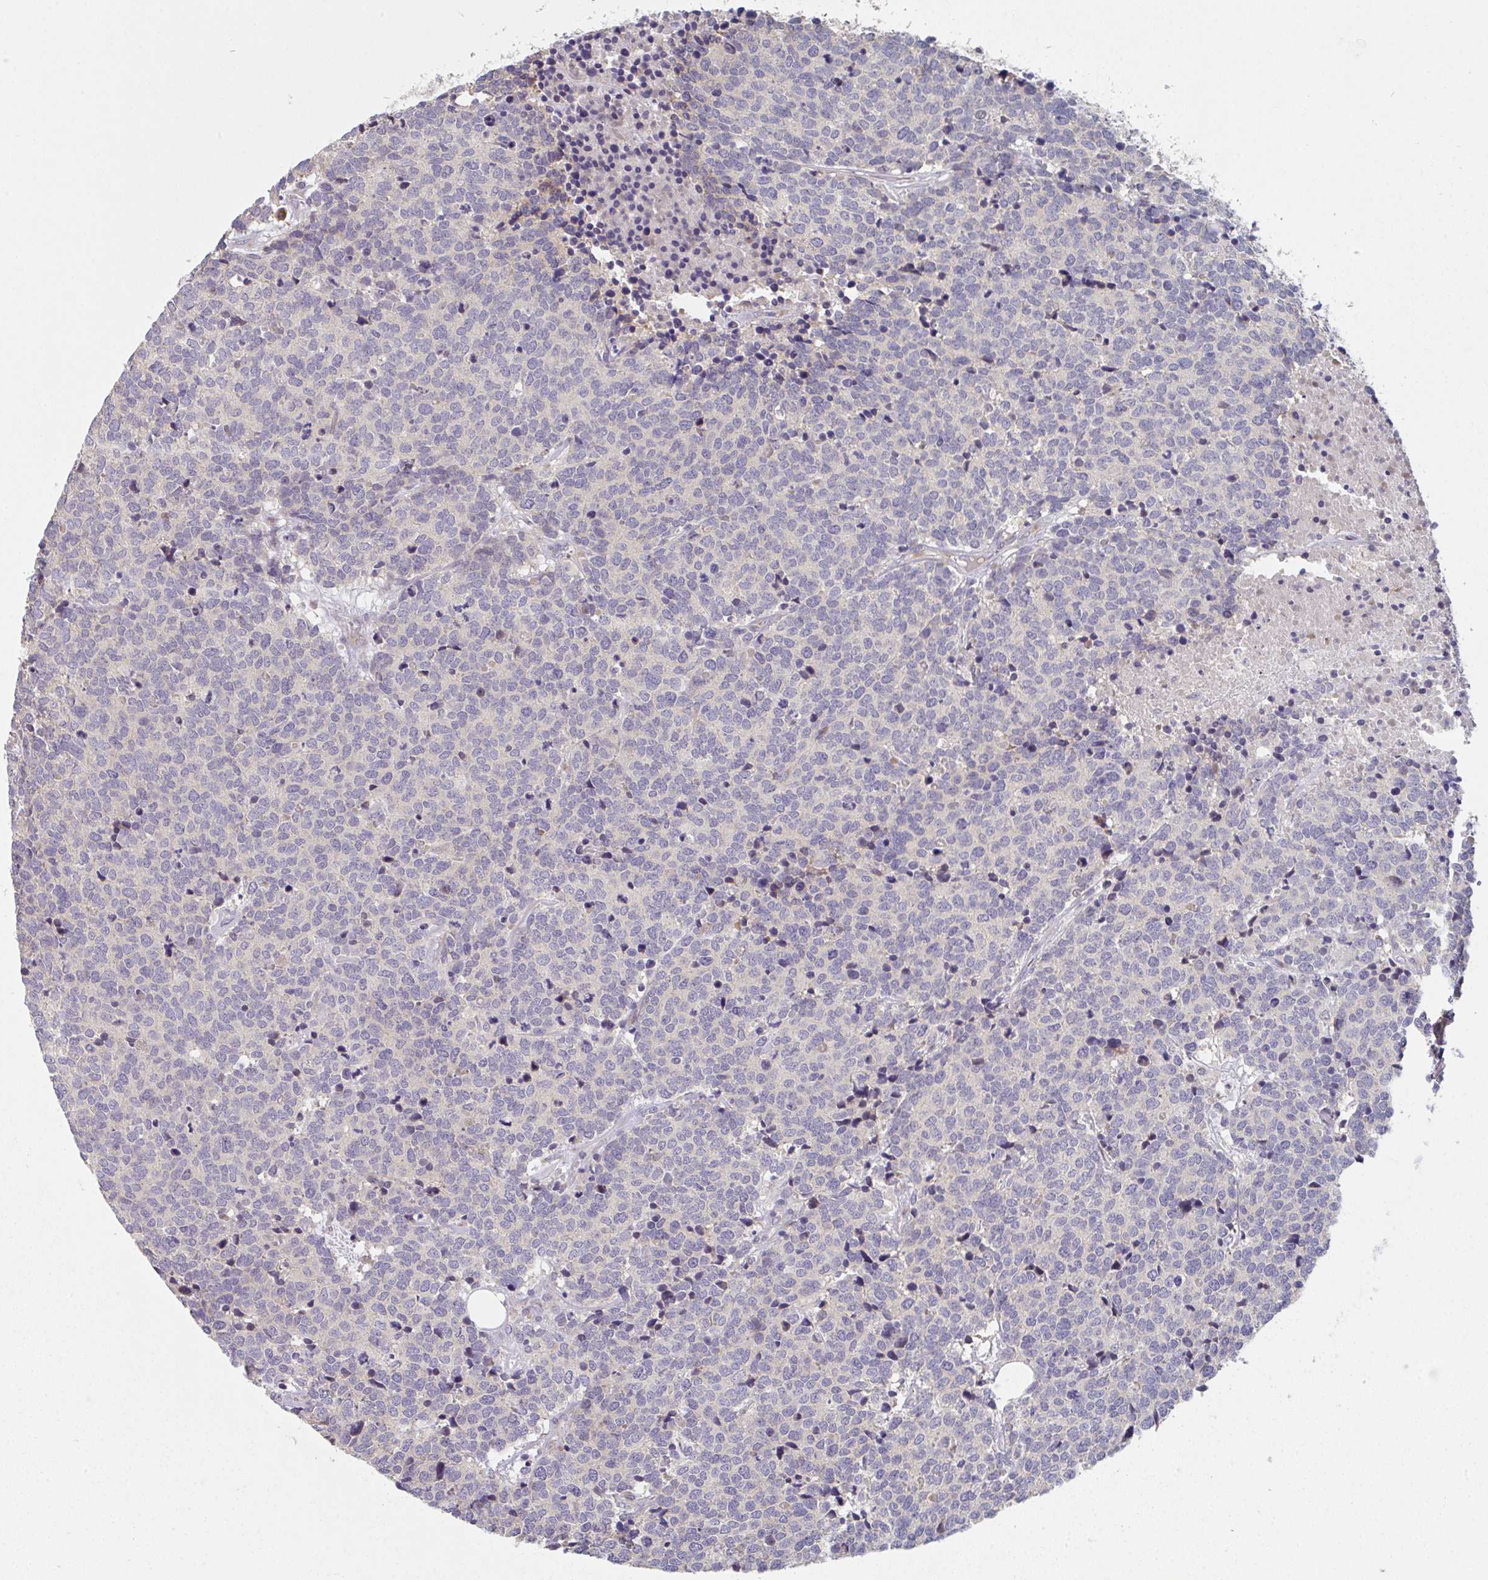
{"staining": {"intensity": "negative", "quantity": "none", "location": "none"}, "tissue": "carcinoid", "cell_type": "Tumor cells", "image_type": "cancer", "snomed": [{"axis": "morphology", "description": "Carcinoid, malignant, NOS"}, {"axis": "topography", "description": "Skin"}], "caption": "Tumor cells show no significant protein staining in carcinoid (malignant). The staining was performed using DAB (3,3'-diaminobenzidine) to visualize the protein expression in brown, while the nuclei were stained in blue with hematoxylin (Magnification: 20x).", "gene": "TSPAN31", "patient": {"sex": "female", "age": 79}}